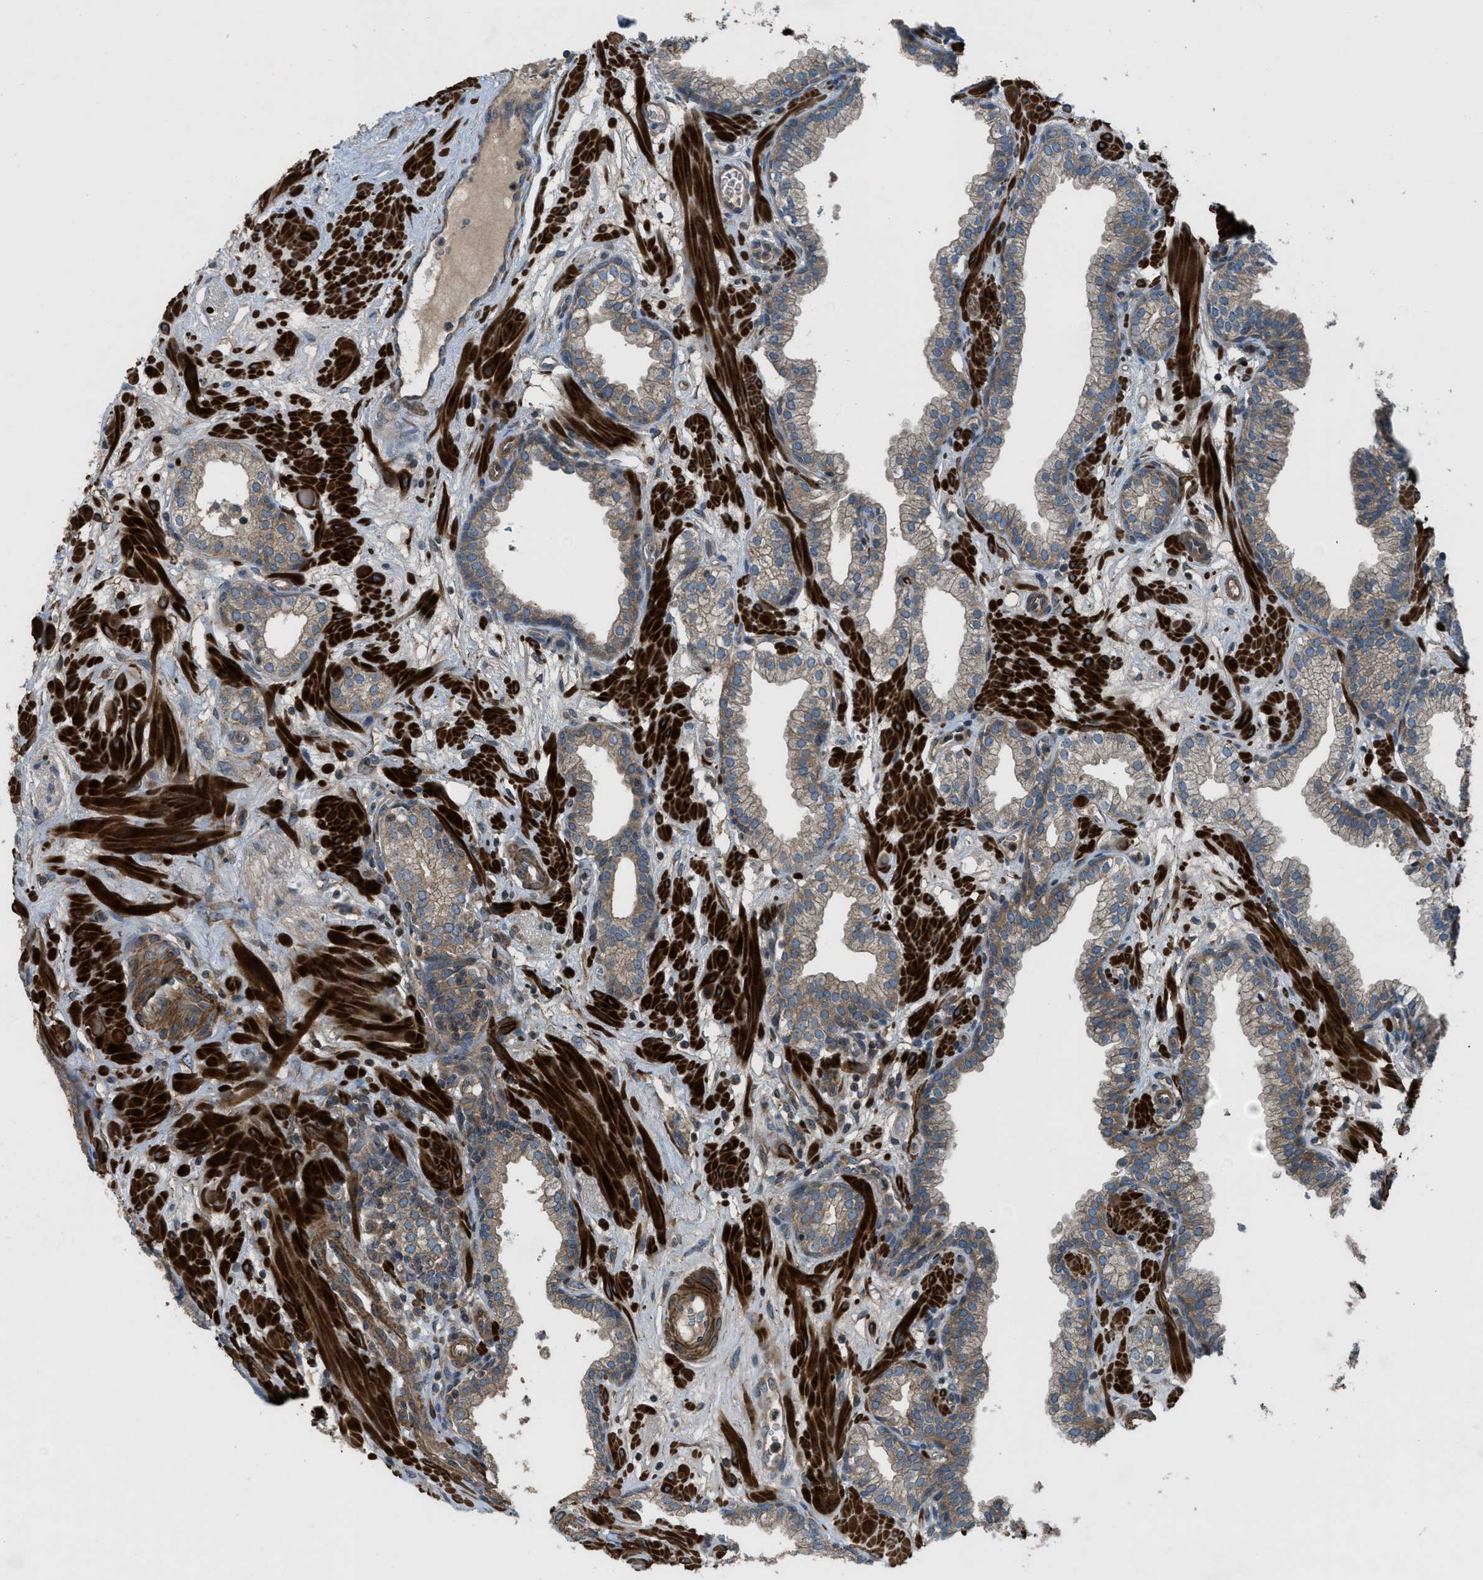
{"staining": {"intensity": "moderate", "quantity": ">75%", "location": "cytoplasmic/membranous"}, "tissue": "prostate", "cell_type": "Glandular cells", "image_type": "normal", "snomed": [{"axis": "morphology", "description": "Normal tissue, NOS"}, {"axis": "morphology", "description": "Urothelial carcinoma, Low grade"}, {"axis": "topography", "description": "Urinary bladder"}, {"axis": "topography", "description": "Prostate"}], "caption": "Immunohistochemistry (IHC) of benign prostate demonstrates medium levels of moderate cytoplasmic/membranous staining in approximately >75% of glandular cells.", "gene": "VEZT", "patient": {"sex": "male", "age": 60}}